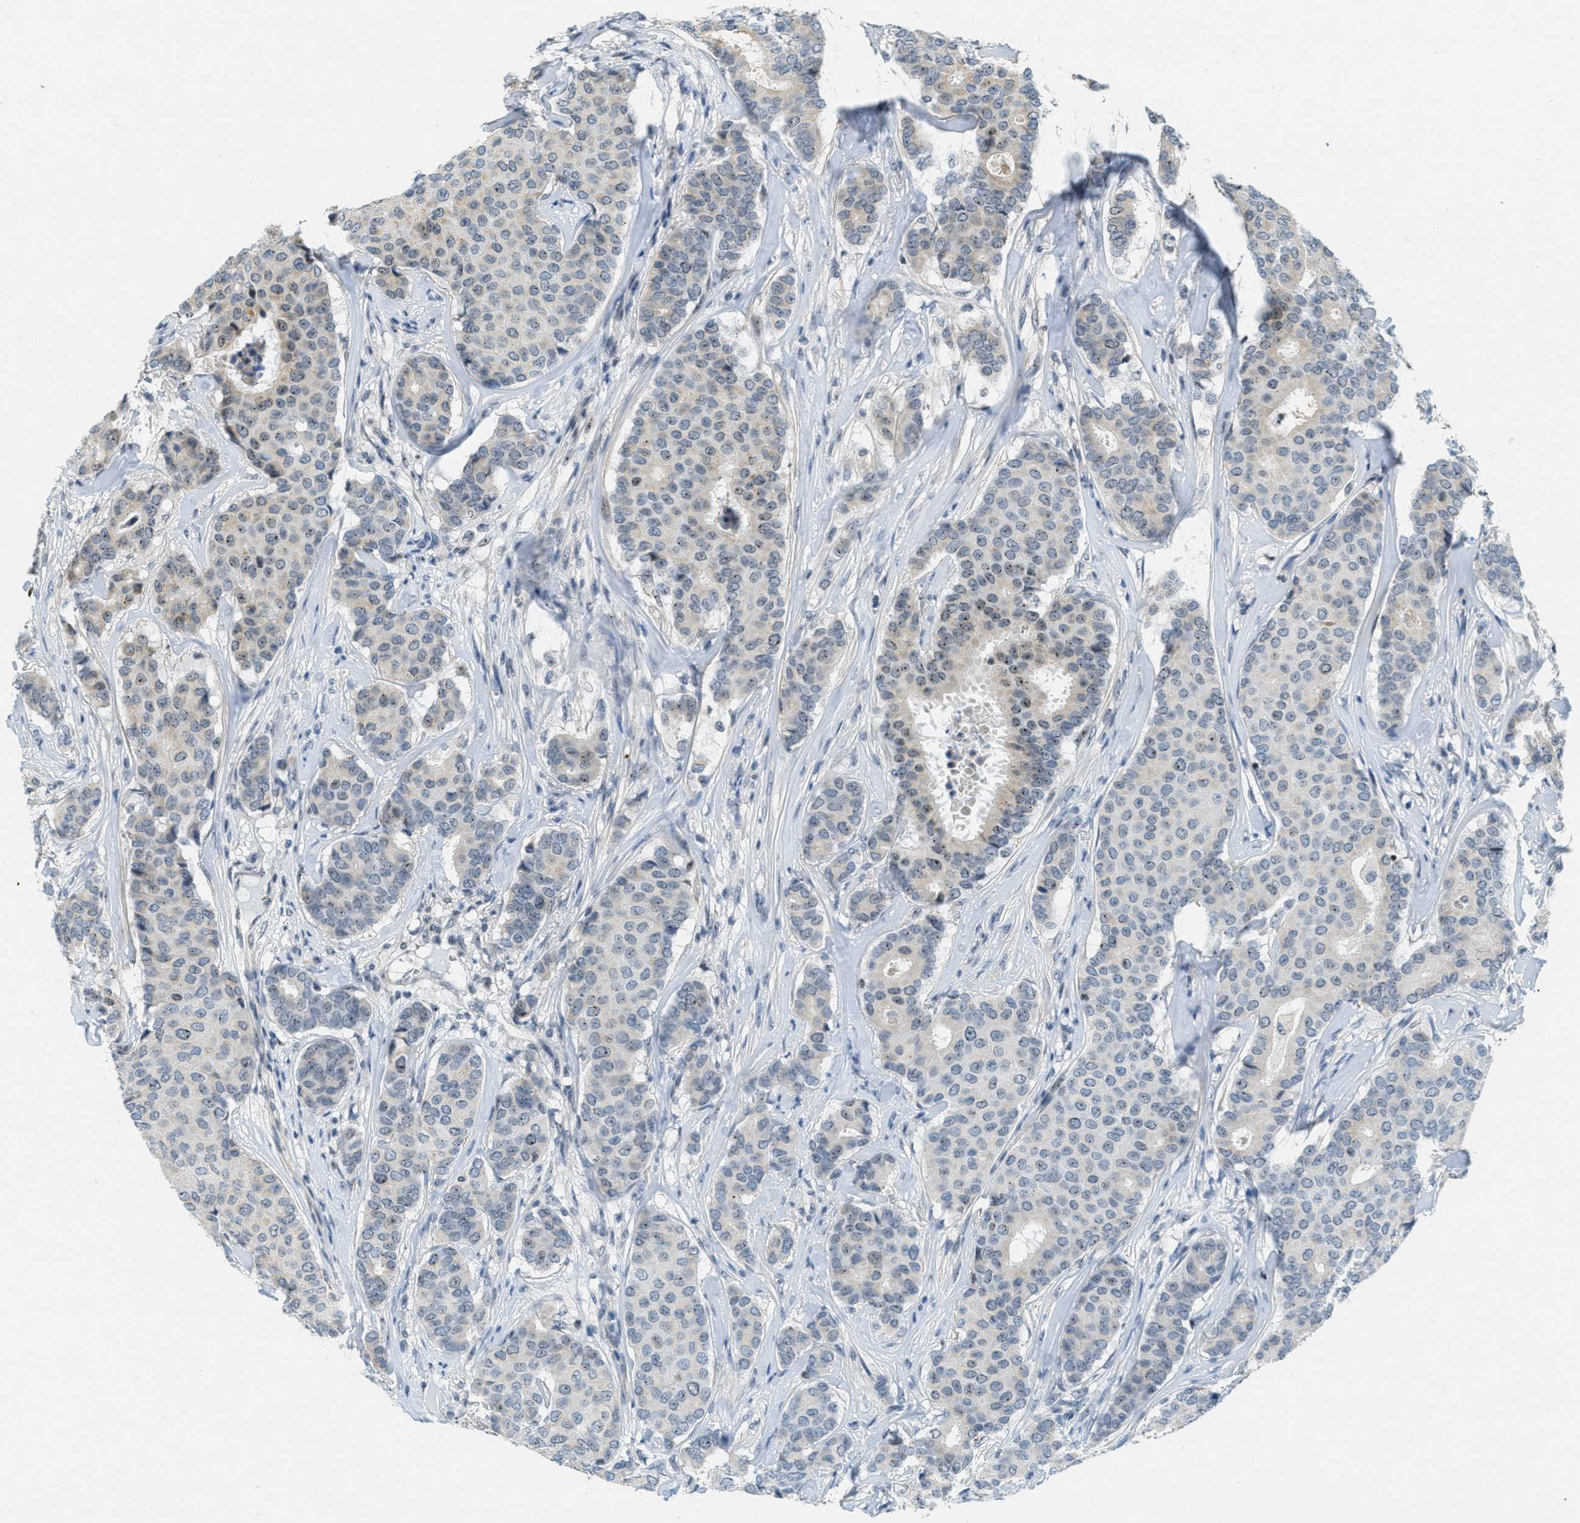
{"staining": {"intensity": "weak", "quantity": "<25%", "location": "cytoplasmic/membranous,nuclear"}, "tissue": "breast cancer", "cell_type": "Tumor cells", "image_type": "cancer", "snomed": [{"axis": "morphology", "description": "Duct carcinoma"}, {"axis": "topography", "description": "Breast"}], "caption": "Immunohistochemistry (IHC) of breast infiltrating ductal carcinoma demonstrates no positivity in tumor cells.", "gene": "DDX47", "patient": {"sex": "female", "age": 75}}